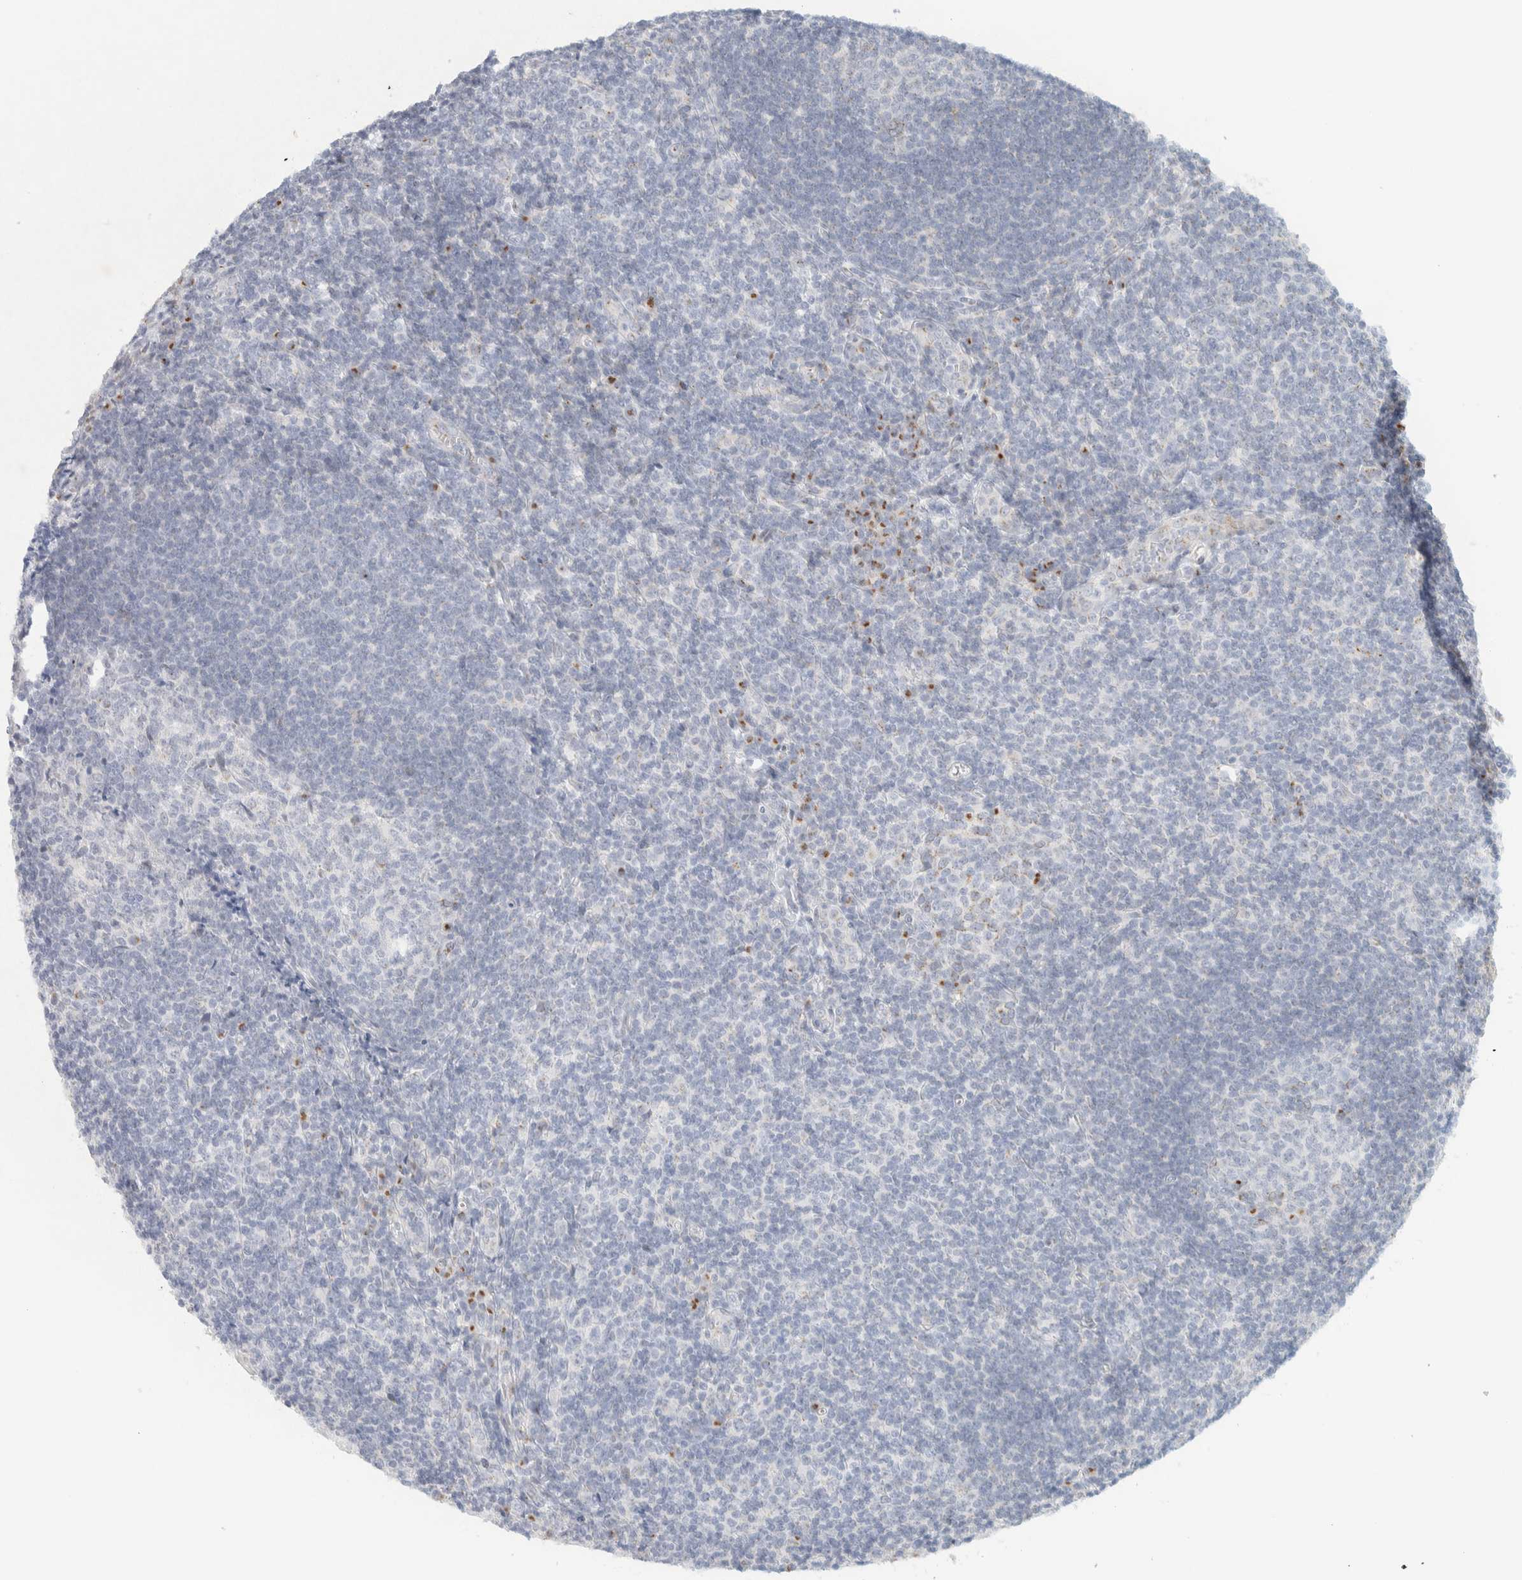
{"staining": {"intensity": "negative", "quantity": "none", "location": "none"}, "tissue": "tonsil", "cell_type": "Germinal center cells", "image_type": "normal", "snomed": [{"axis": "morphology", "description": "Normal tissue, NOS"}, {"axis": "topography", "description": "Tonsil"}], "caption": "Human tonsil stained for a protein using immunohistochemistry exhibits no staining in germinal center cells.", "gene": "SPNS3", "patient": {"sex": "male", "age": 37}}